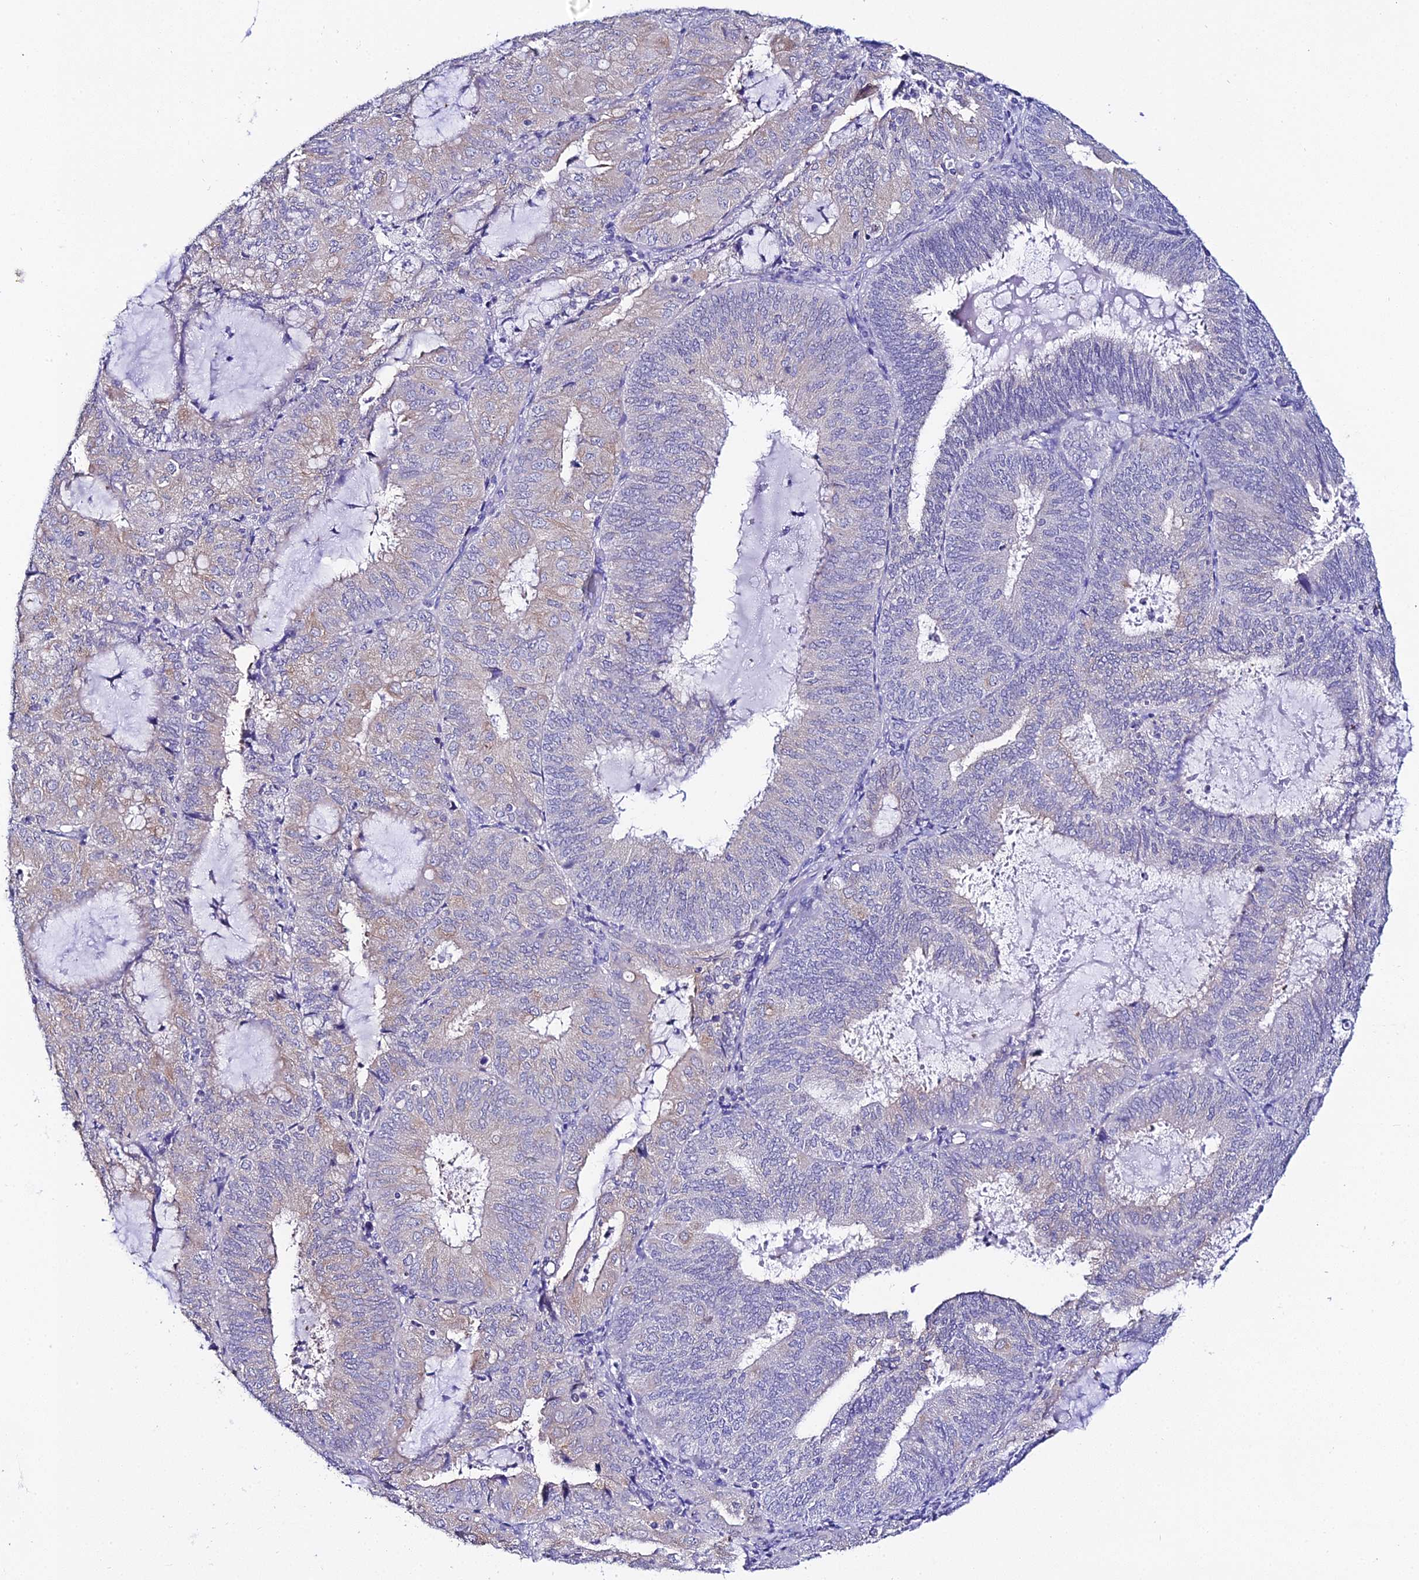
{"staining": {"intensity": "weak", "quantity": "<25%", "location": "cytoplasmic/membranous"}, "tissue": "endometrial cancer", "cell_type": "Tumor cells", "image_type": "cancer", "snomed": [{"axis": "morphology", "description": "Adenocarcinoma, NOS"}, {"axis": "topography", "description": "Endometrium"}], "caption": "There is no significant staining in tumor cells of adenocarcinoma (endometrial).", "gene": "ATG16L2", "patient": {"sex": "female", "age": 81}}